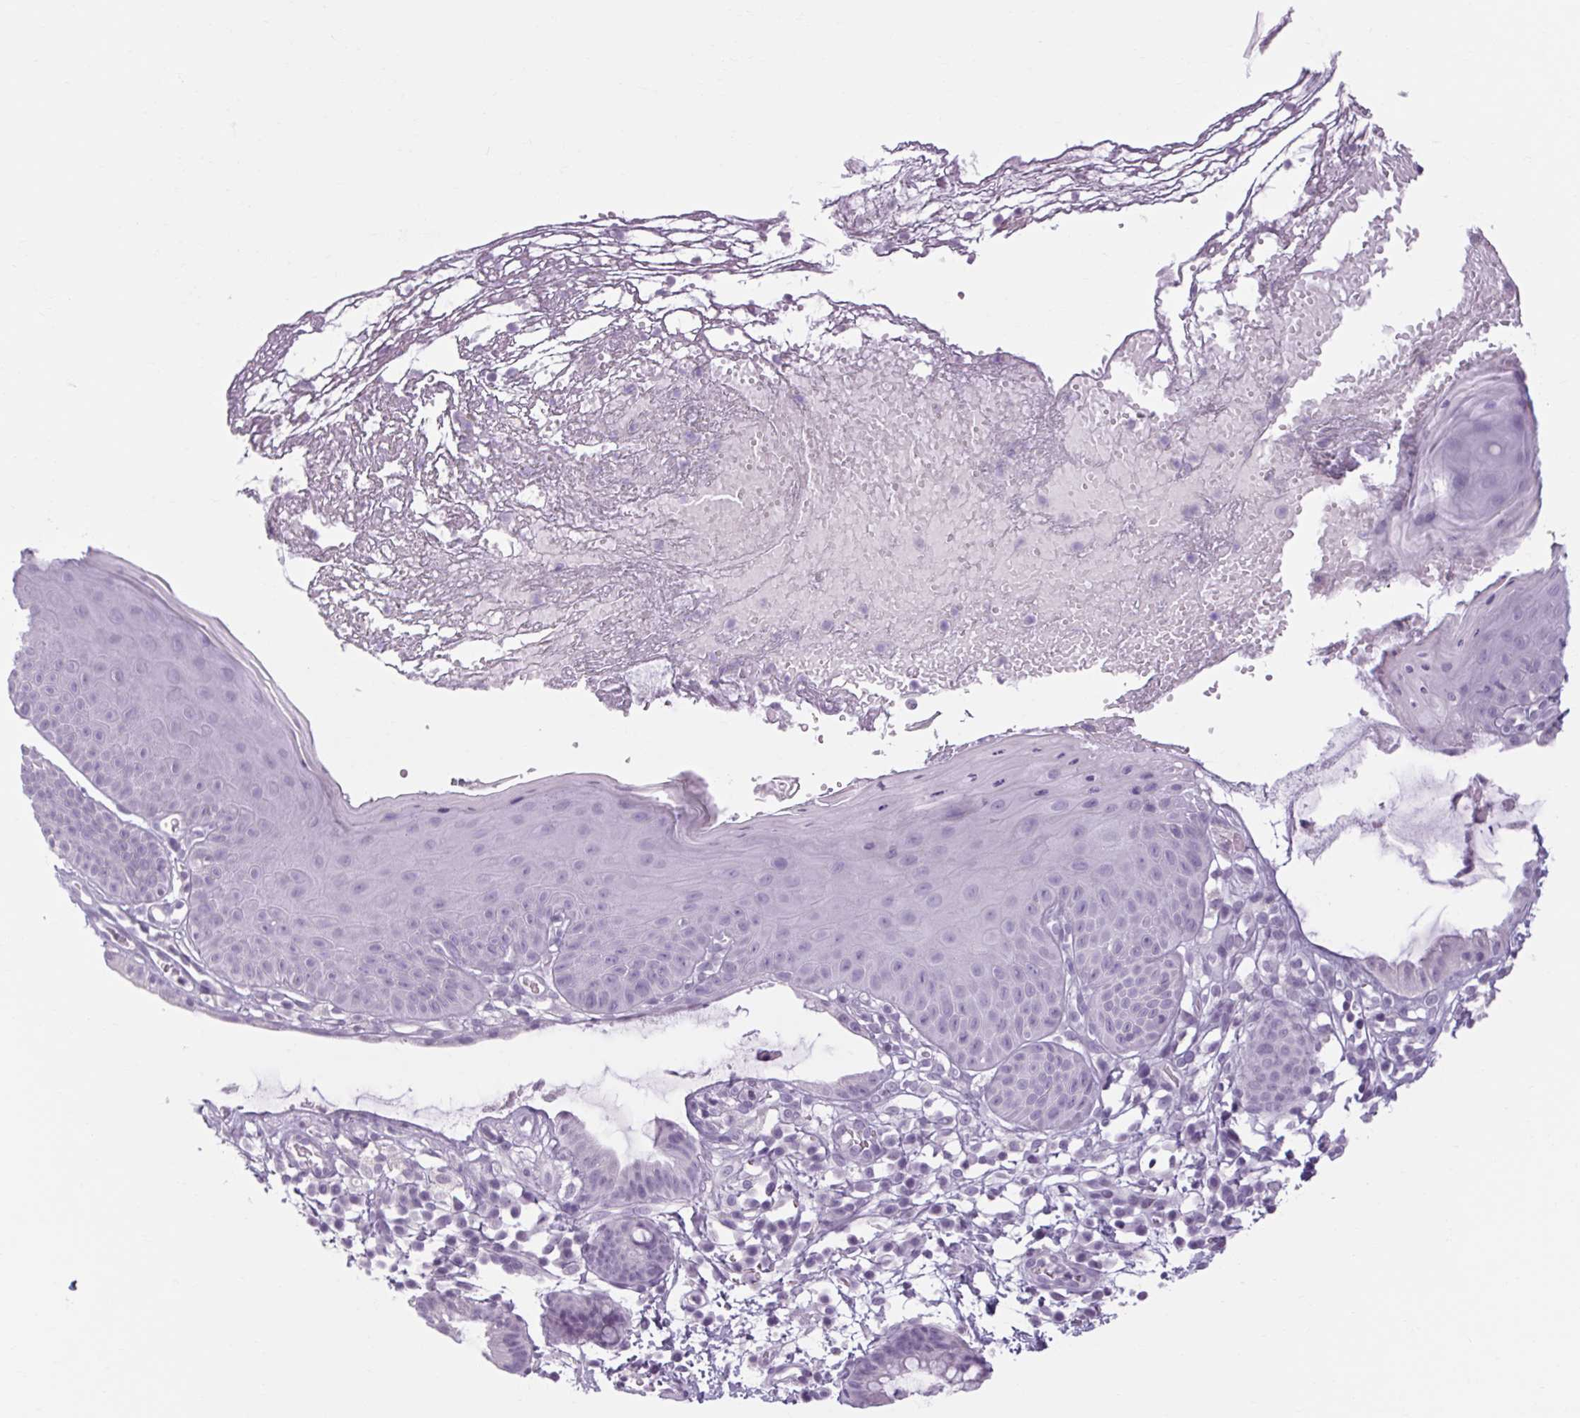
{"staining": {"intensity": "weak", "quantity": "<25%", "location": "cytoplasmic/membranous"}, "tissue": "skin", "cell_type": "Epidermal cells", "image_type": "normal", "snomed": [{"axis": "morphology", "description": "Normal tissue, NOS"}, {"axis": "topography", "description": "Anal"}], "caption": "Skin stained for a protein using immunohistochemistry reveals no positivity epidermal cells.", "gene": "POMC", "patient": {"sex": "male", "age": 53}}